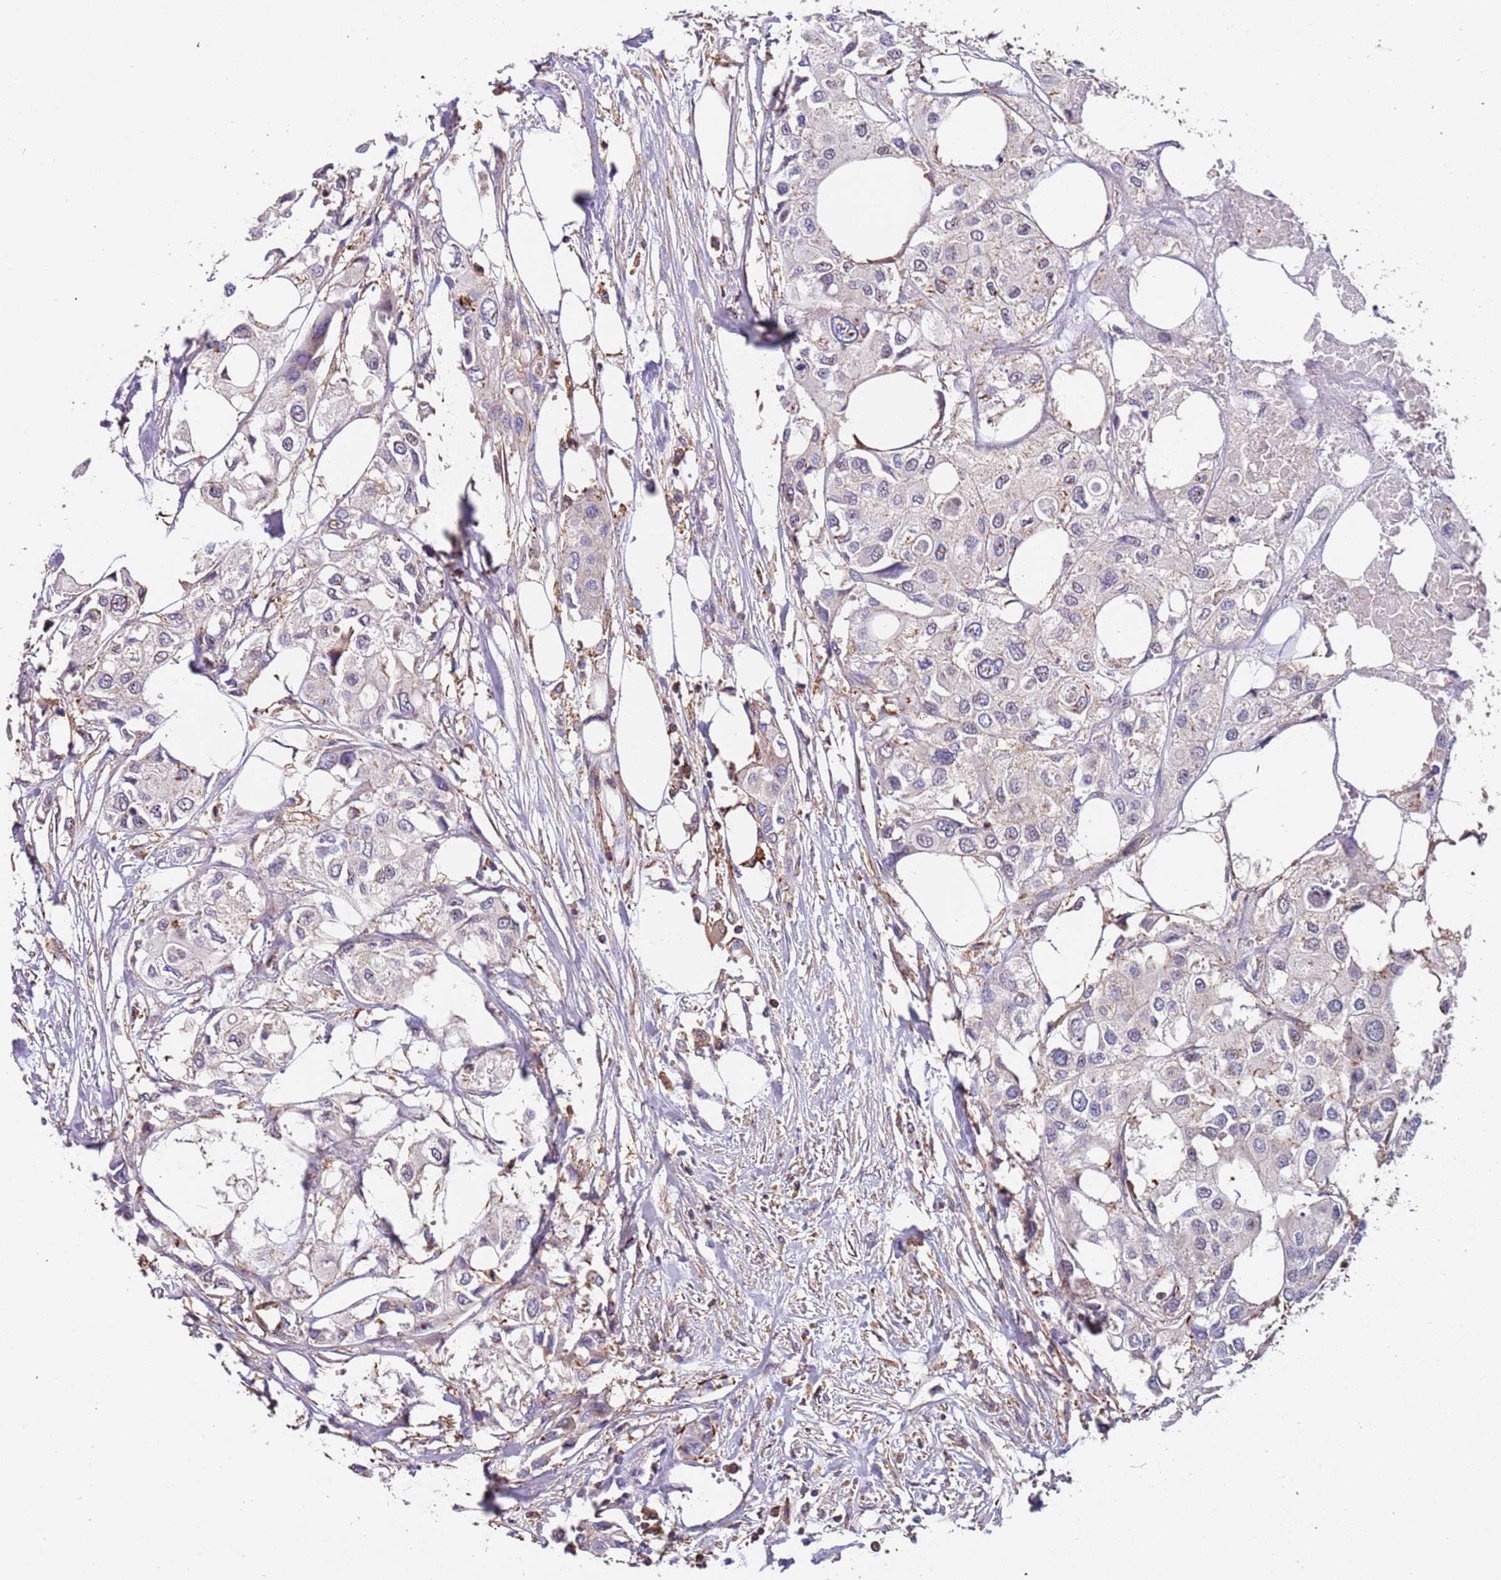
{"staining": {"intensity": "negative", "quantity": "none", "location": "none"}, "tissue": "urothelial cancer", "cell_type": "Tumor cells", "image_type": "cancer", "snomed": [{"axis": "morphology", "description": "Urothelial carcinoma, High grade"}, {"axis": "topography", "description": "Urinary bladder"}], "caption": "An image of urothelial cancer stained for a protein exhibits no brown staining in tumor cells. (Brightfield microscopy of DAB (3,3'-diaminobenzidine) immunohistochemistry (IHC) at high magnification).", "gene": "SYT4", "patient": {"sex": "male", "age": 64}}